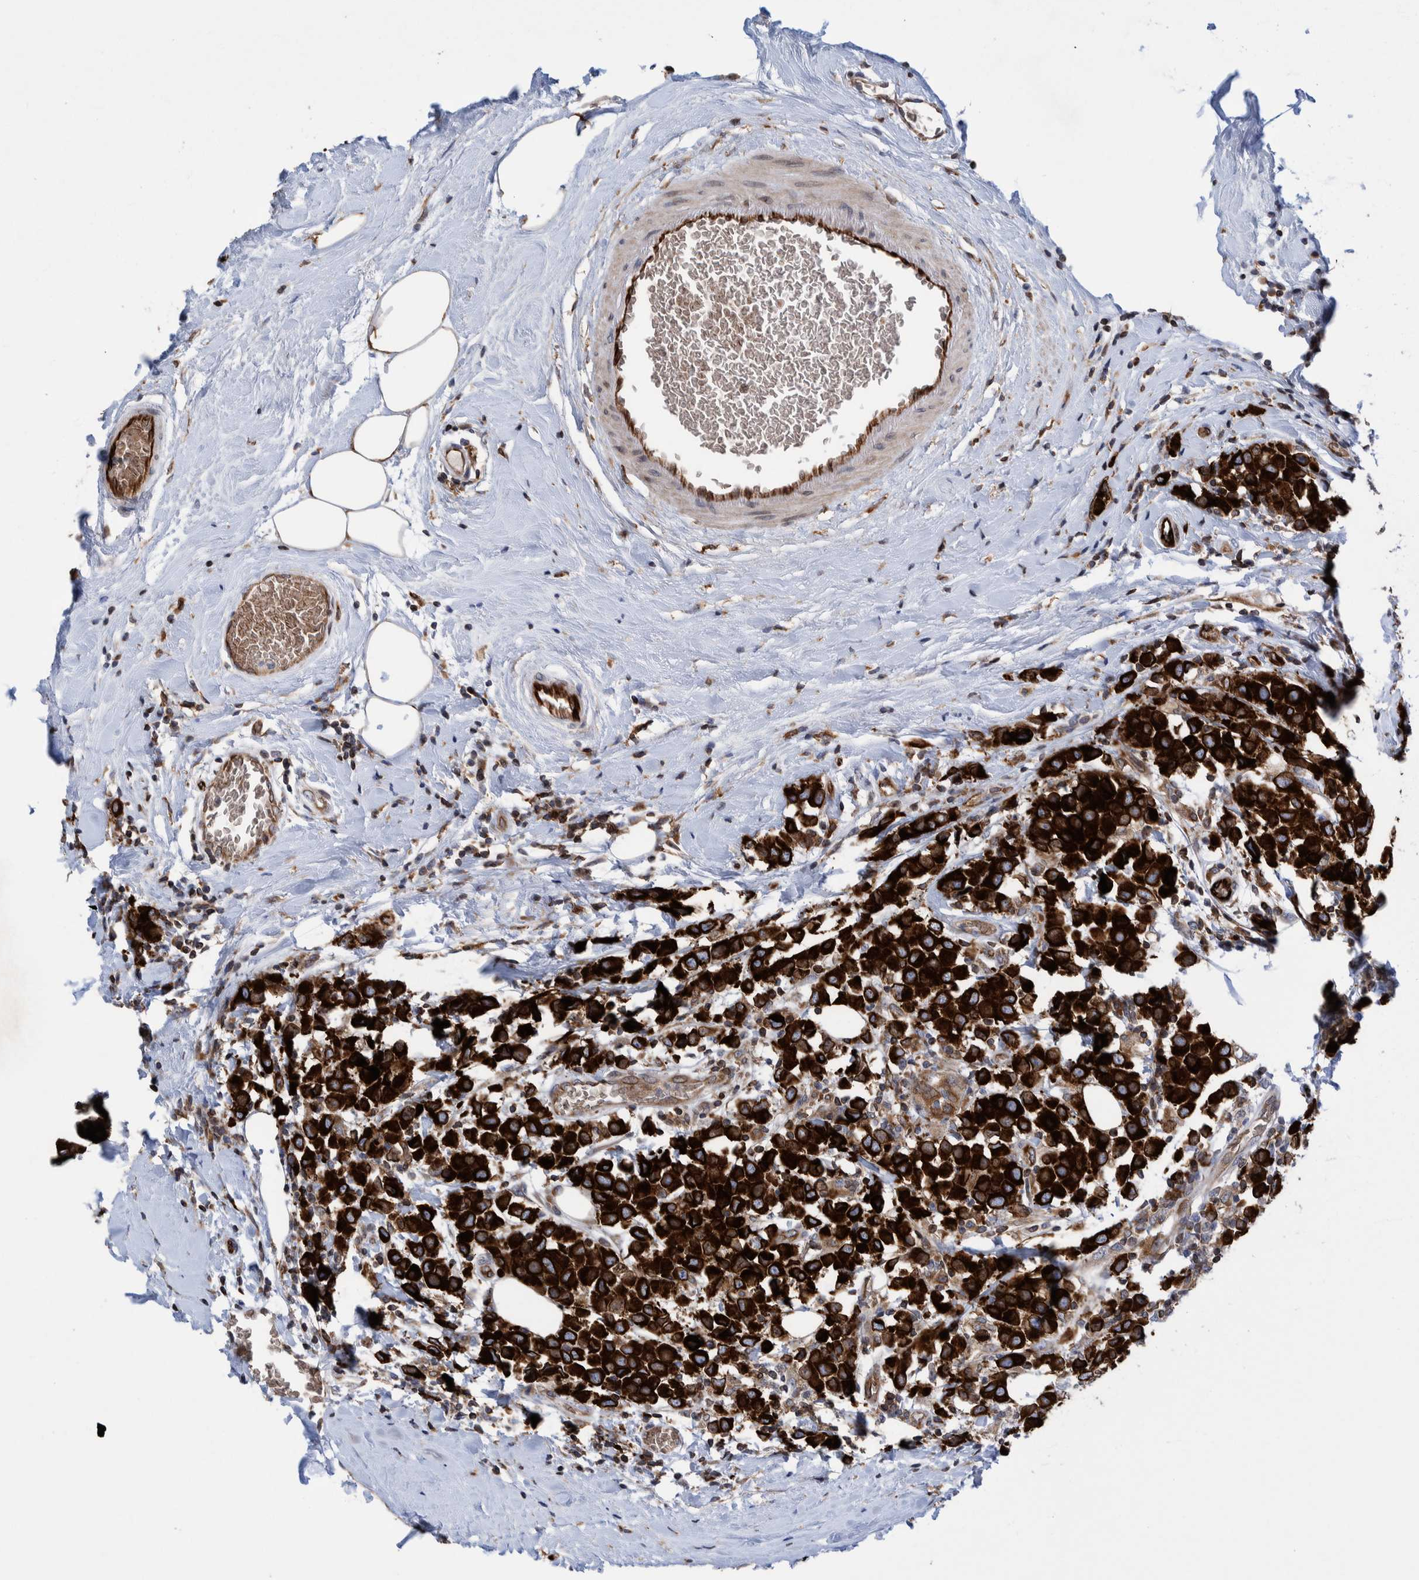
{"staining": {"intensity": "strong", "quantity": ">75%", "location": "cytoplasmic/membranous"}, "tissue": "breast cancer", "cell_type": "Tumor cells", "image_type": "cancer", "snomed": [{"axis": "morphology", "description": "Duct carcinoma"}, {"axis": "topography", "description": "Breast"}], "caption": "Invasive ductal carcinoma (breast) tissue demonstrates strong cytoplasmic/membranous expression in approximately >75% of tumor cells, visualized by immunohistochemistry. The protein of interest is shown in brown color, while the nuclei are stained blue.", "gene": "THEM6", "patient": {"sex": "female", "age": 61}}